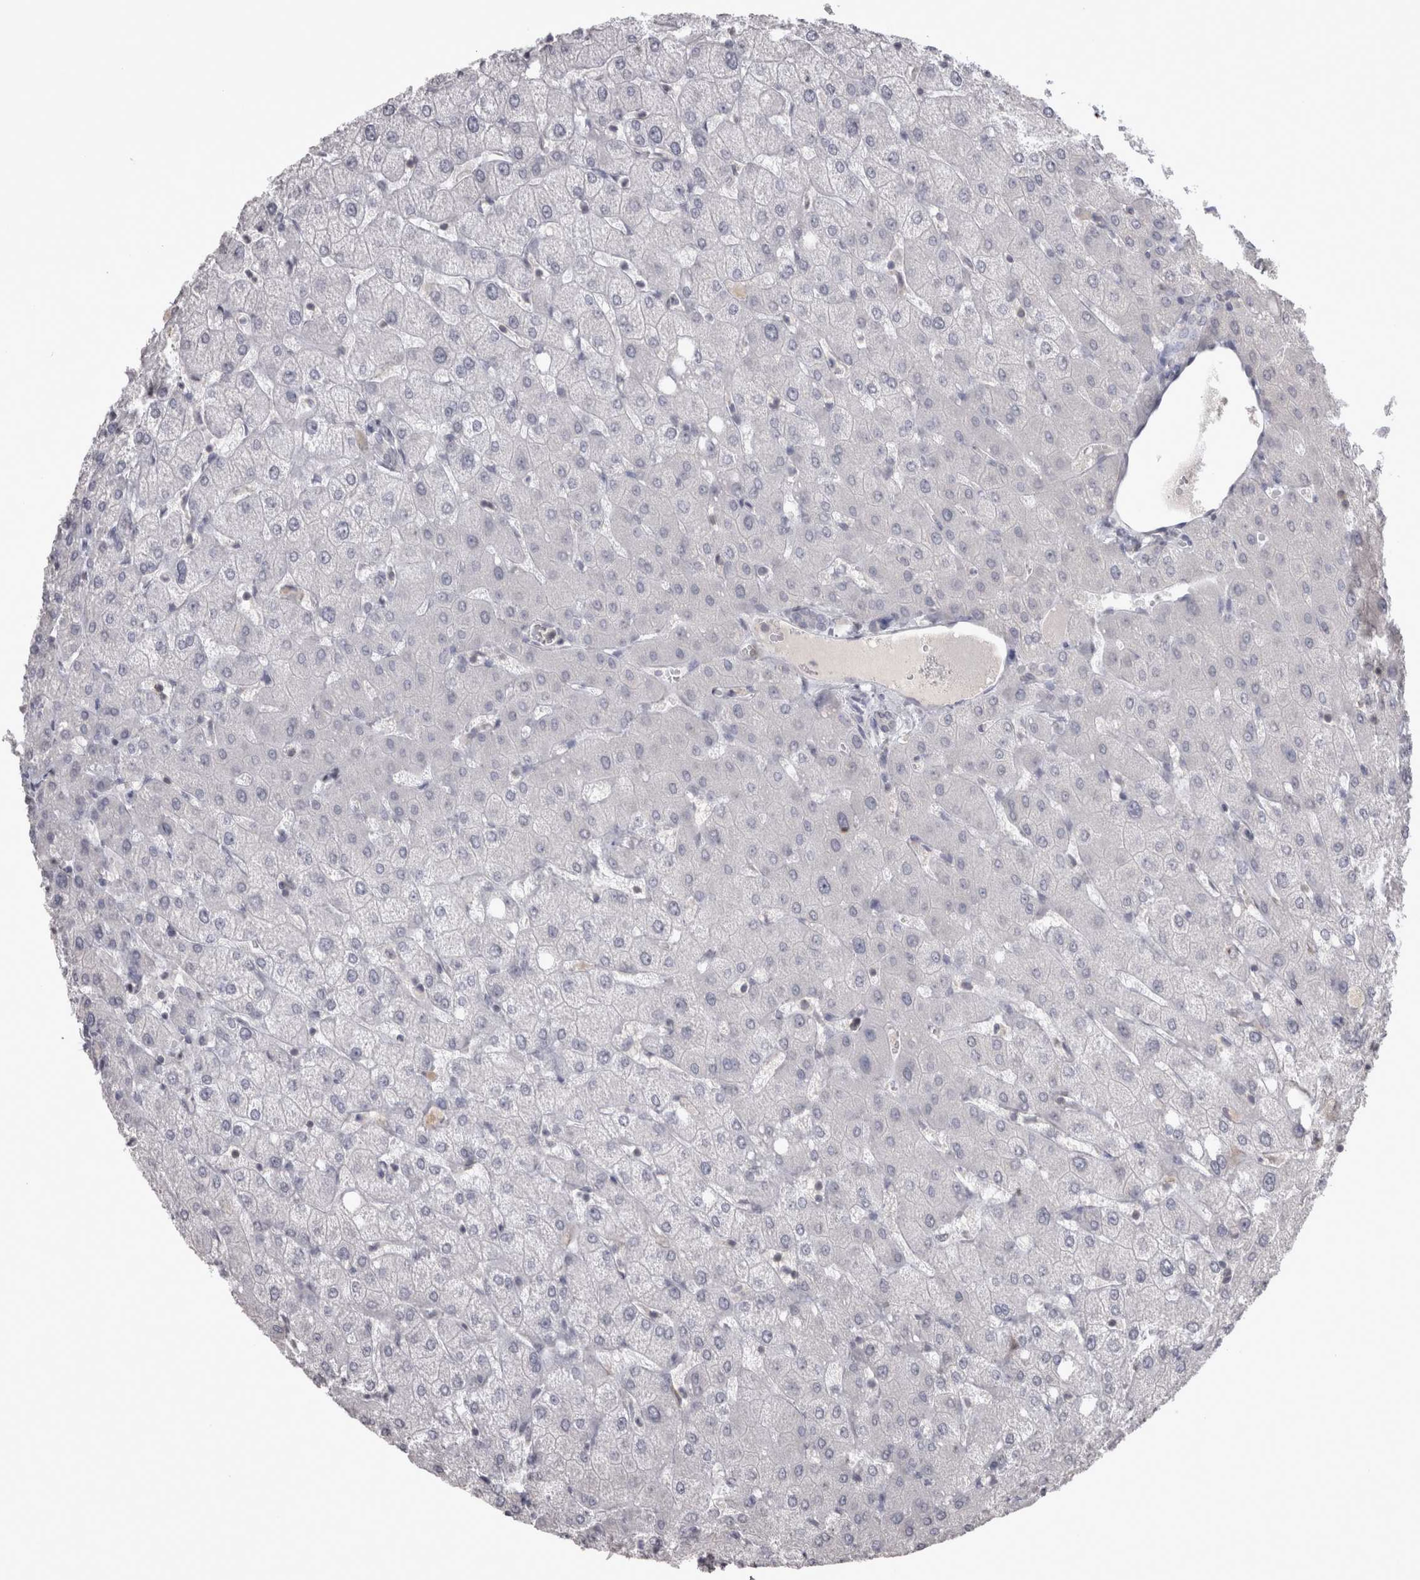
{"staining": {"intensity": "negative", "quantity": "none", "location": "none"}, "tissue": "liver", "cell_type": "Cholangiocytes", "image_type": "normal", "snomed": [{"axis": "morphology", "description": "Normal tissue, NOS"}, {"axis": "topography", "description": "Liver"}], "caption": "IHC micrograph of unremarkable human liver stained for a protein (brown), which displays no positivity in cholangiocytes.", "gene": "LAX1", "patient": {"sex": "female", "age": 54}}